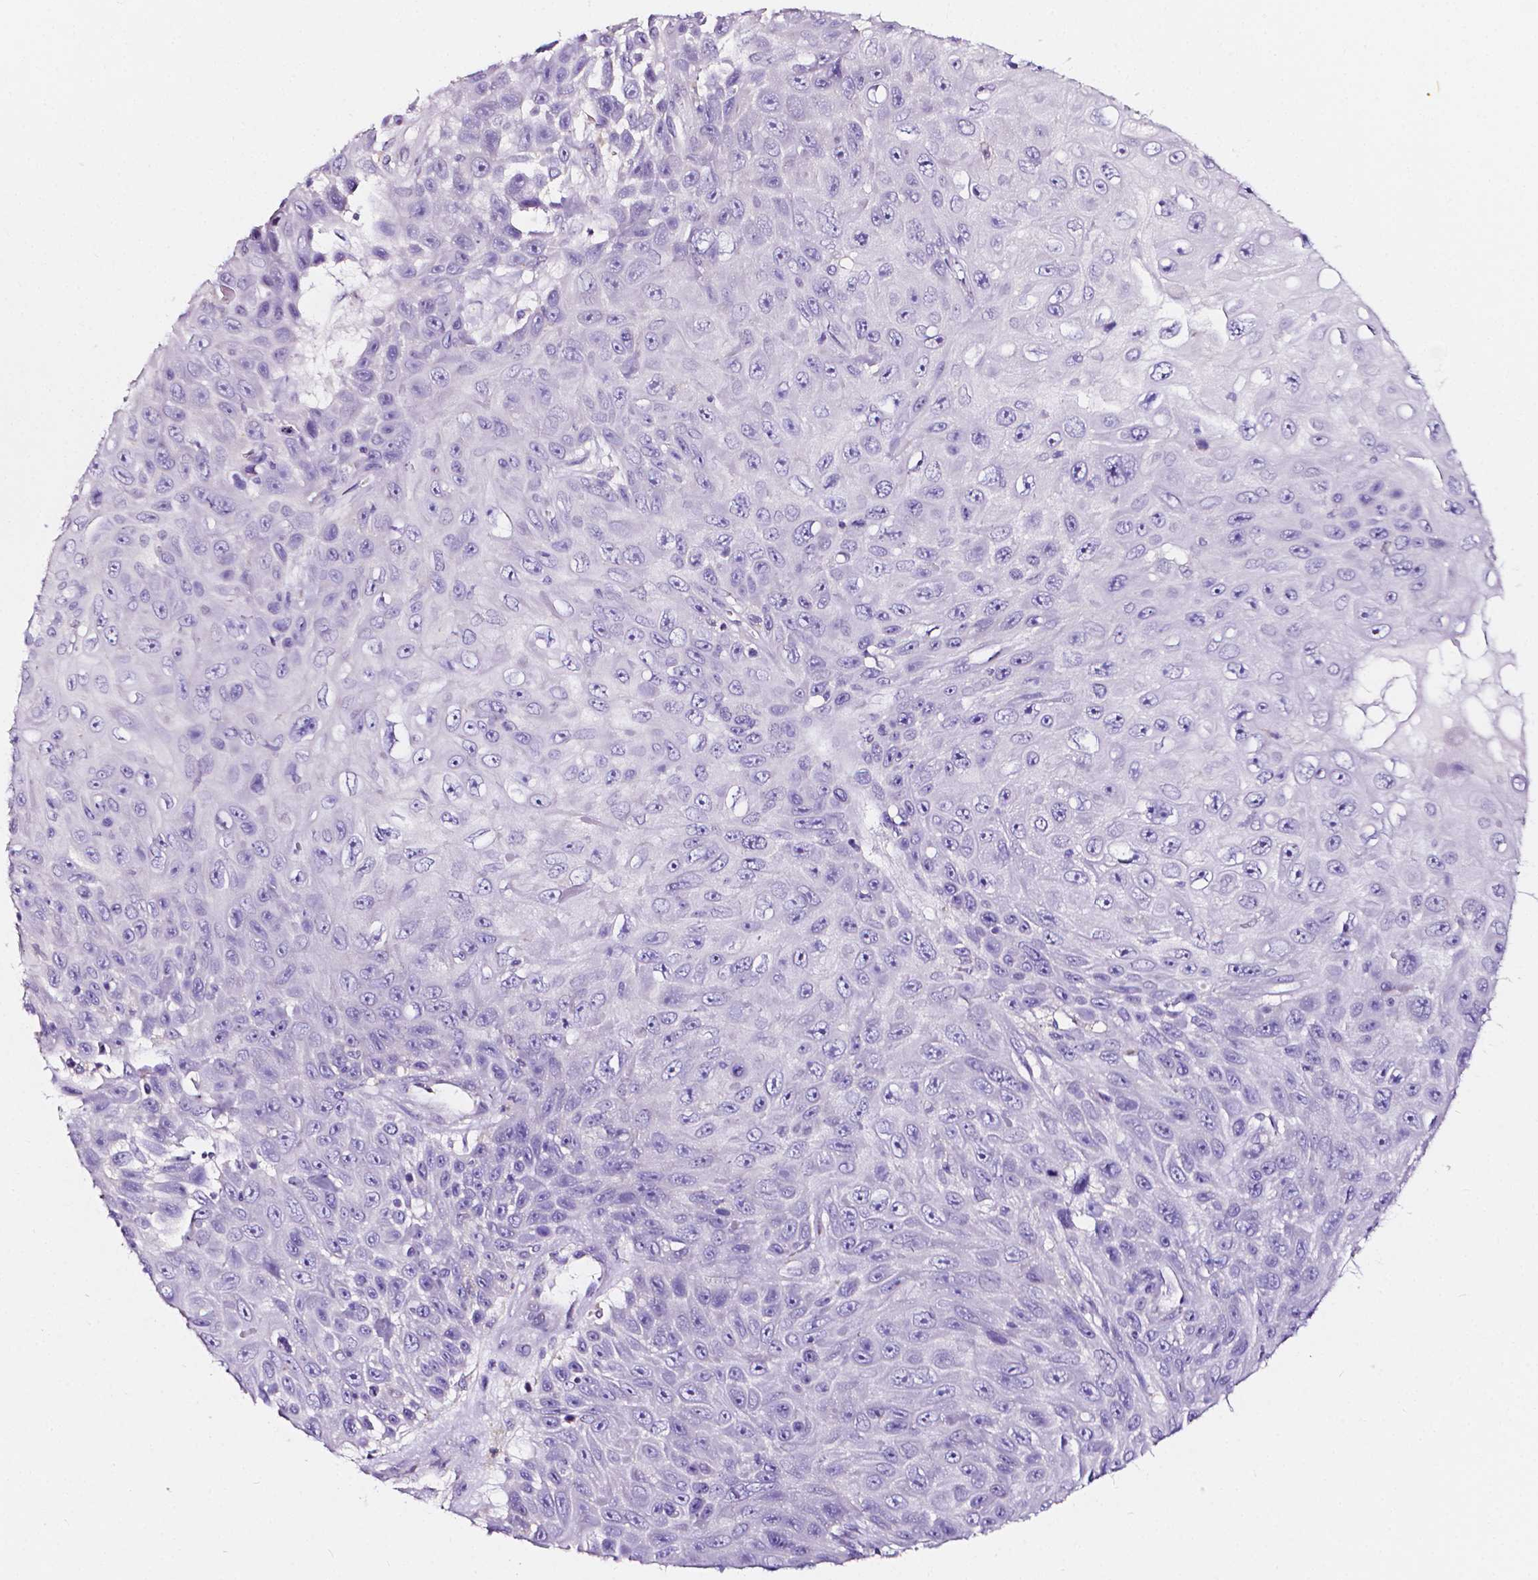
{"staining": {"intensity": "negative", "quantity": "none", "location": "none"}, "tissue": "skin cancer", "cell_type": "Tumor cells", "image_type": "cancer", "snomed": [{"axis": "morphology", "description": "Squamous cell carcinoma, NOS"}, {"axis": "topography", "description": "Skin"}], "caption": "DAB immunohistochemical staining of skin cancer reveals no significant expression in tumor cells.", "gene": "CLSTN2", "patient": {"sex": "male", "age": 82}}